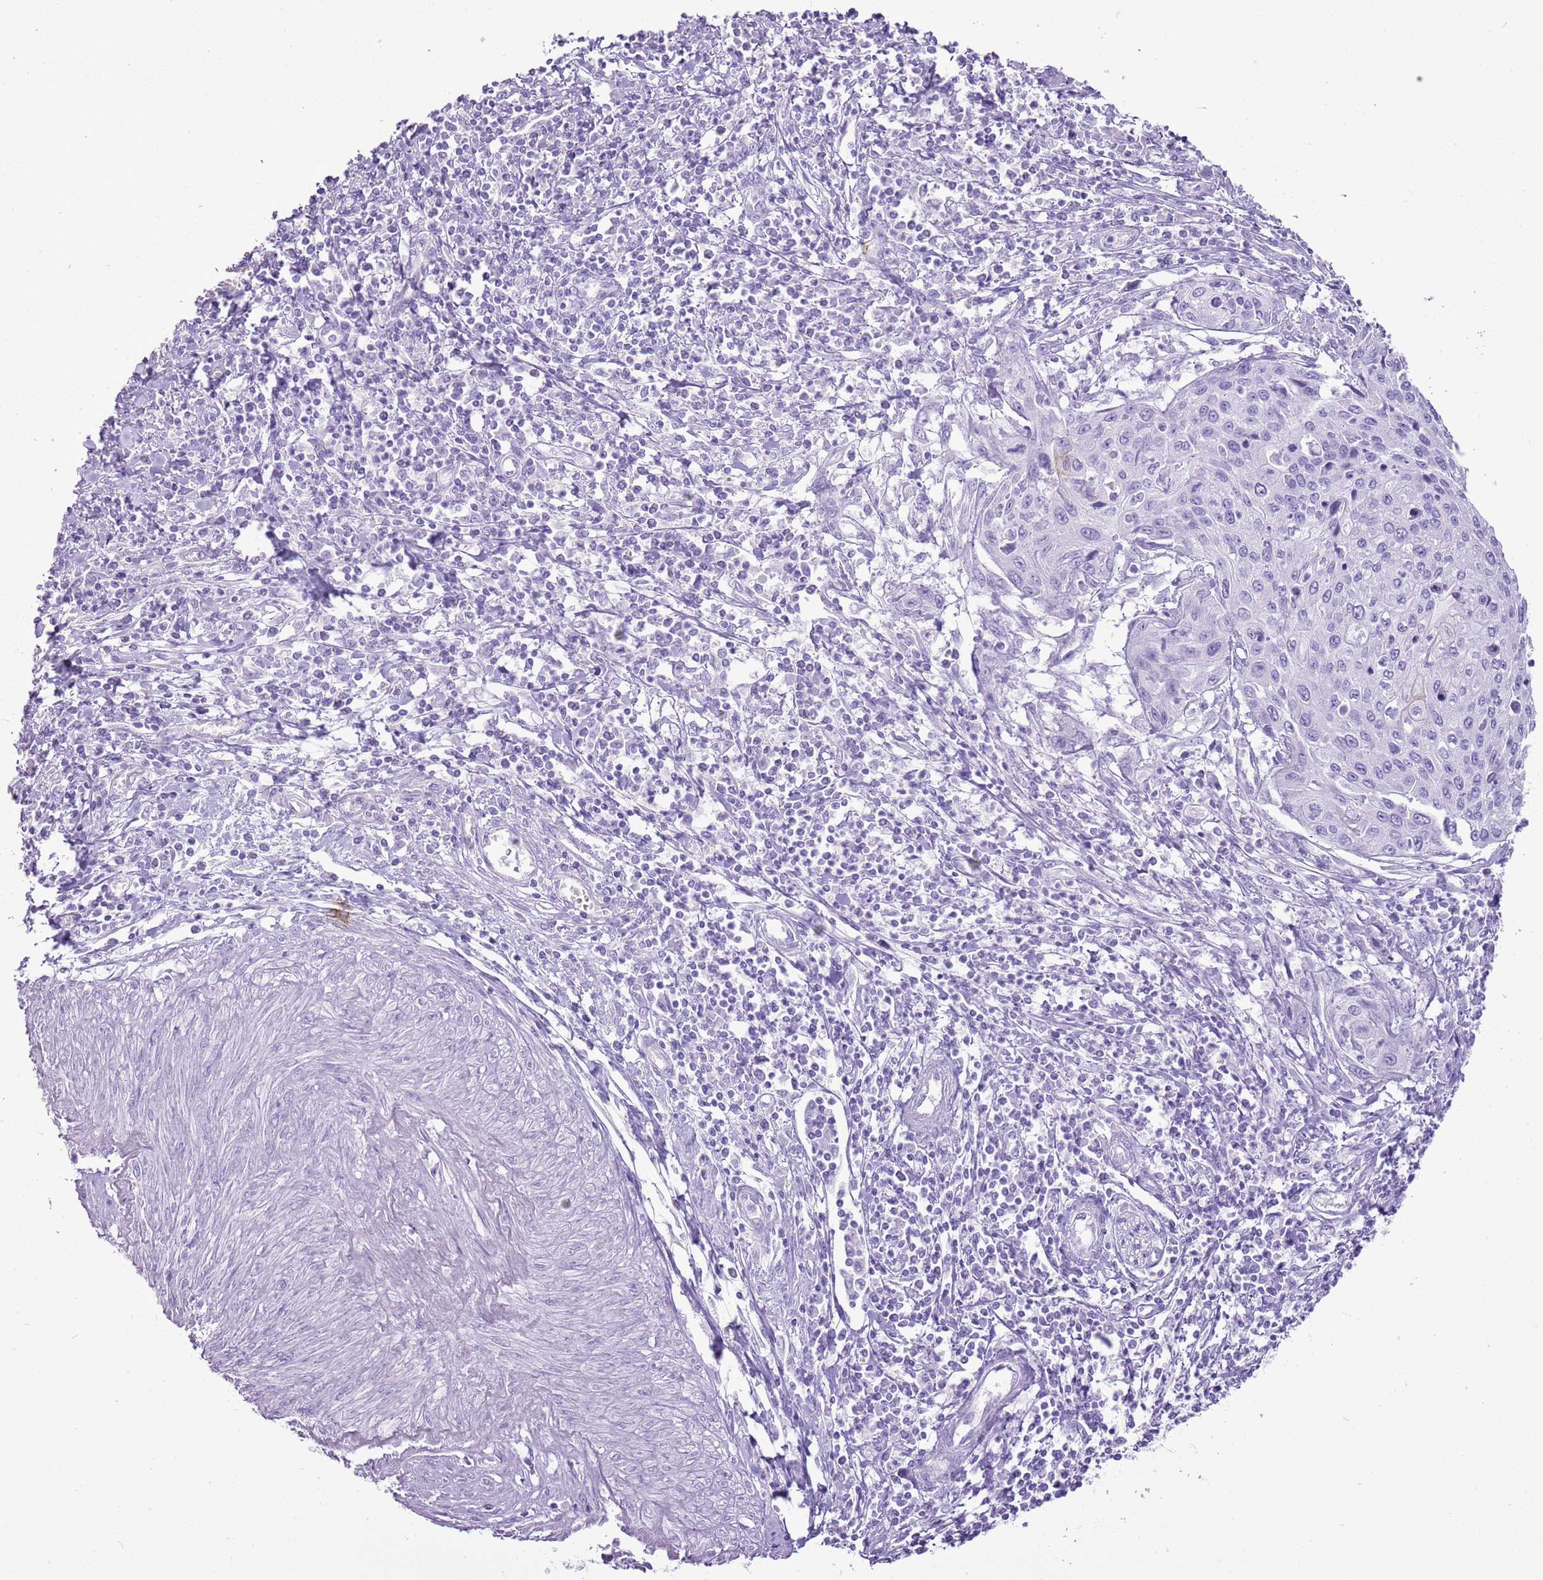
{"staining": {"intensity": "negative", "quantity": "none", "location": "none"}, "tissue": "cervical cancer", "cell_type": "Tumor cells", "image_type": "cancer", "snomed": [{"axis": "morphology", "description": "Squamous cell carcinoma, NOS"}, {"axis": "topography", "description": "Cervix"}], "caption": "This is an IHC histopathology image of cervical cancer. There is no staining in tumor cells.", "gene": "CNFN", "patient": {"sex": "female", "age": 32}}